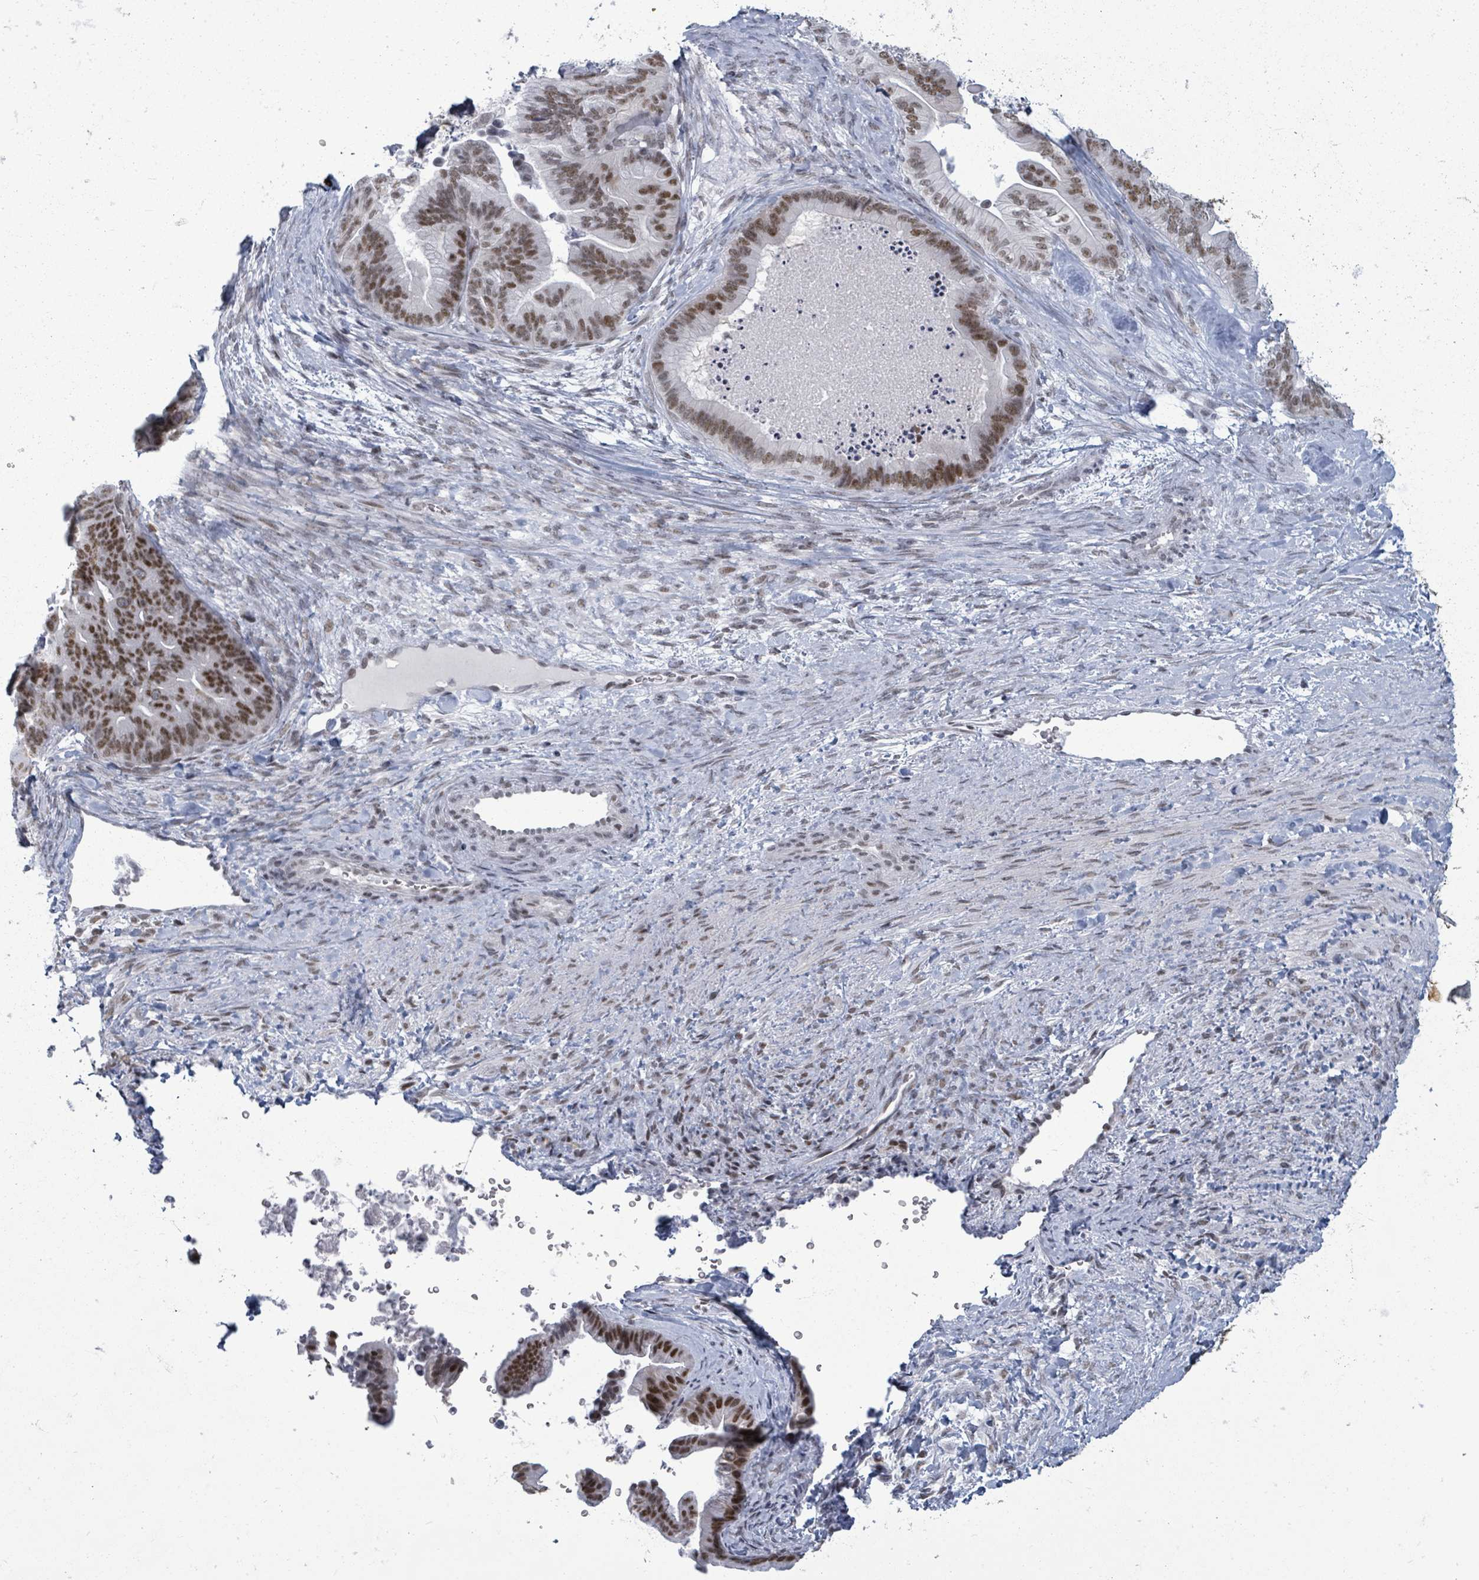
{"staining": {"intensity": "moderate", "quantity": ">75%", "location": "nuclear"}, "tissue": "ovarian cancer", "cell_type": "Tumor cells", "image_type": "cancer", "snomed": [{"axis": "morphology", "description": "Cystadenocarcinoma, mucinous, NOS"}, {"axis": "topography", "description": "Ovary"}], "caption": "About >75% of tumor cells in human mucinous cystadenocarcinoma (ovarian) show moderate nuclear protein staining as visualized by brown immunohistochemical staining.", "gene": "ERCC5", "patient": {"sex": "female", "age": 67}}